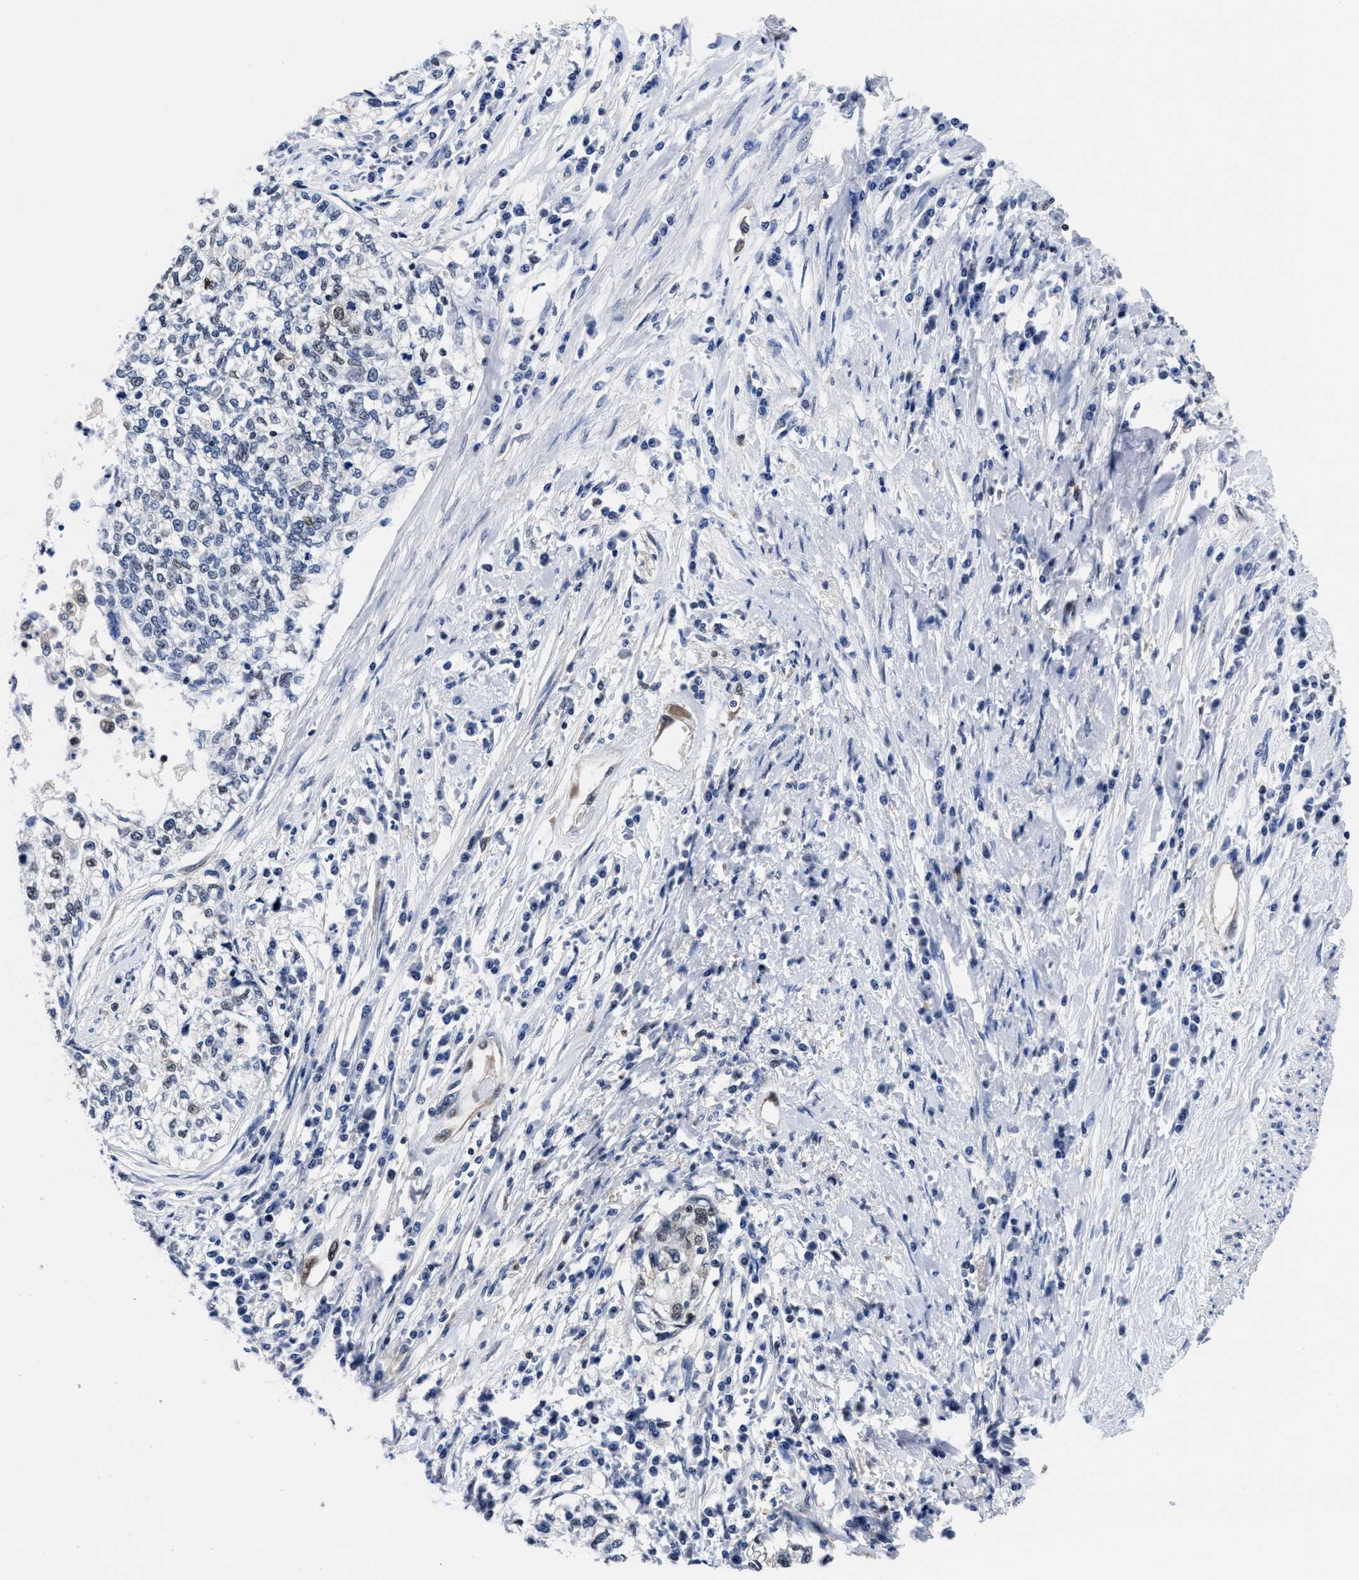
{"staining": {"intensity": "moderate", "quantity": "<25%", "location": "cytoplasmic/membranous,nuclear"}, "tissue": "cervical cancer", "cell_type": "Tumor cells", "image_type": "cancer", "snomed": [{"axis": "morphology", "description": "Squamous cell carcinoma, NOS"}, {"axis": "topography", "description": "Cervix"}], "caption": "Immunohistochemistry of cervical squamous cell carcinoma demonstrates low levels of moderate cytoplasmic/membranous and nuclear expression in approximately <25% of tumor cells.", "gene": "ACLY", "patient": {"sex": "female", "age": 57}}